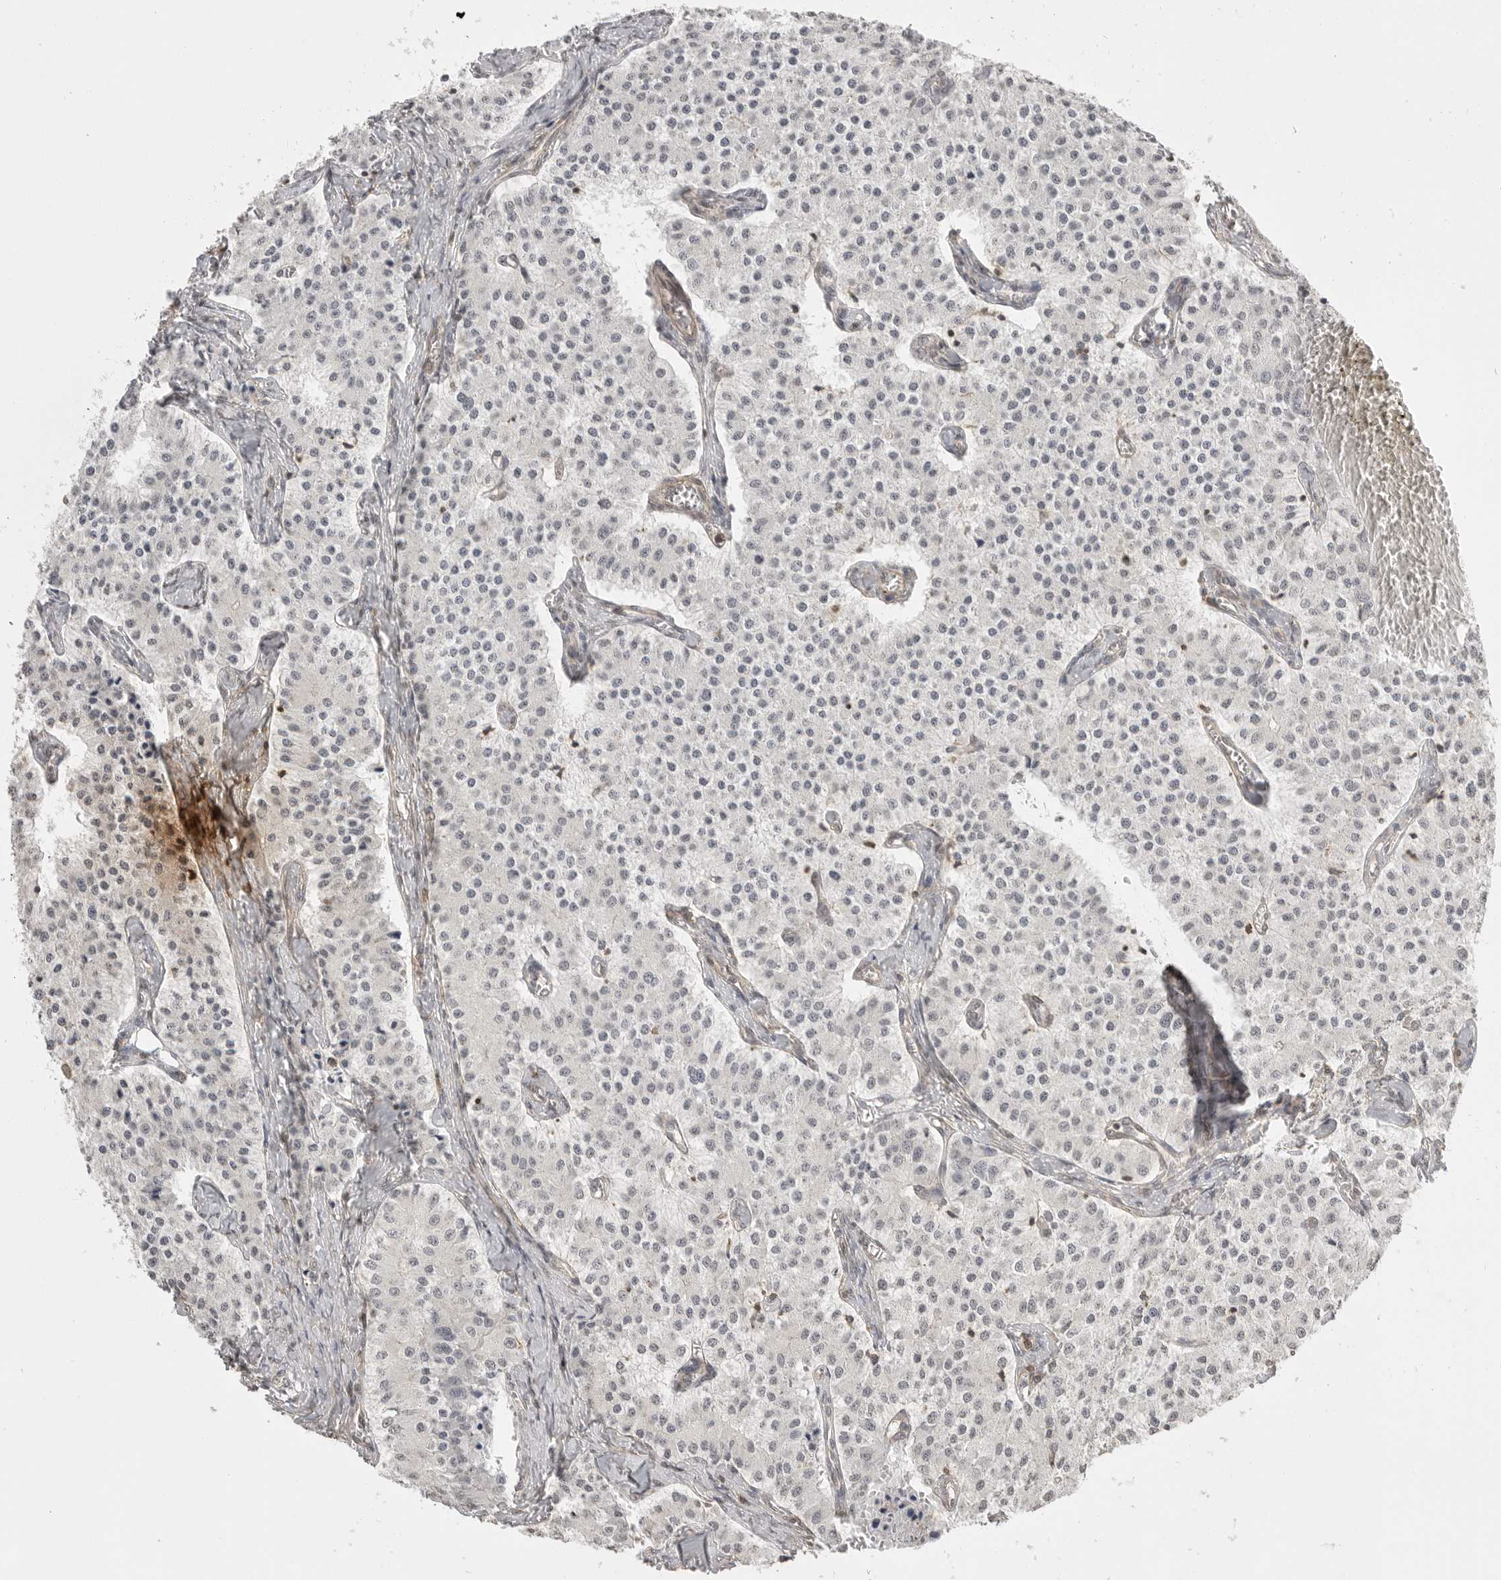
{"staining": {"intensity": "negative", "quantity": "none", "location": "none"}, "tissue": "carcinoid", "cell_type": "Tumor cells", "image_type": "cancer", "snomed": [{"axis": "morphology", "description": "Carcinoid, malignant, NOS"}, {"axis": "topography", "description": "Colon"}], "caption": "The immunohistochemistry (IHC) histopathology image has no significant expression in tumor cells of carcinoid tissue.", "gene": "GPC2", "patient": {"sex": "female", "age": 52}}